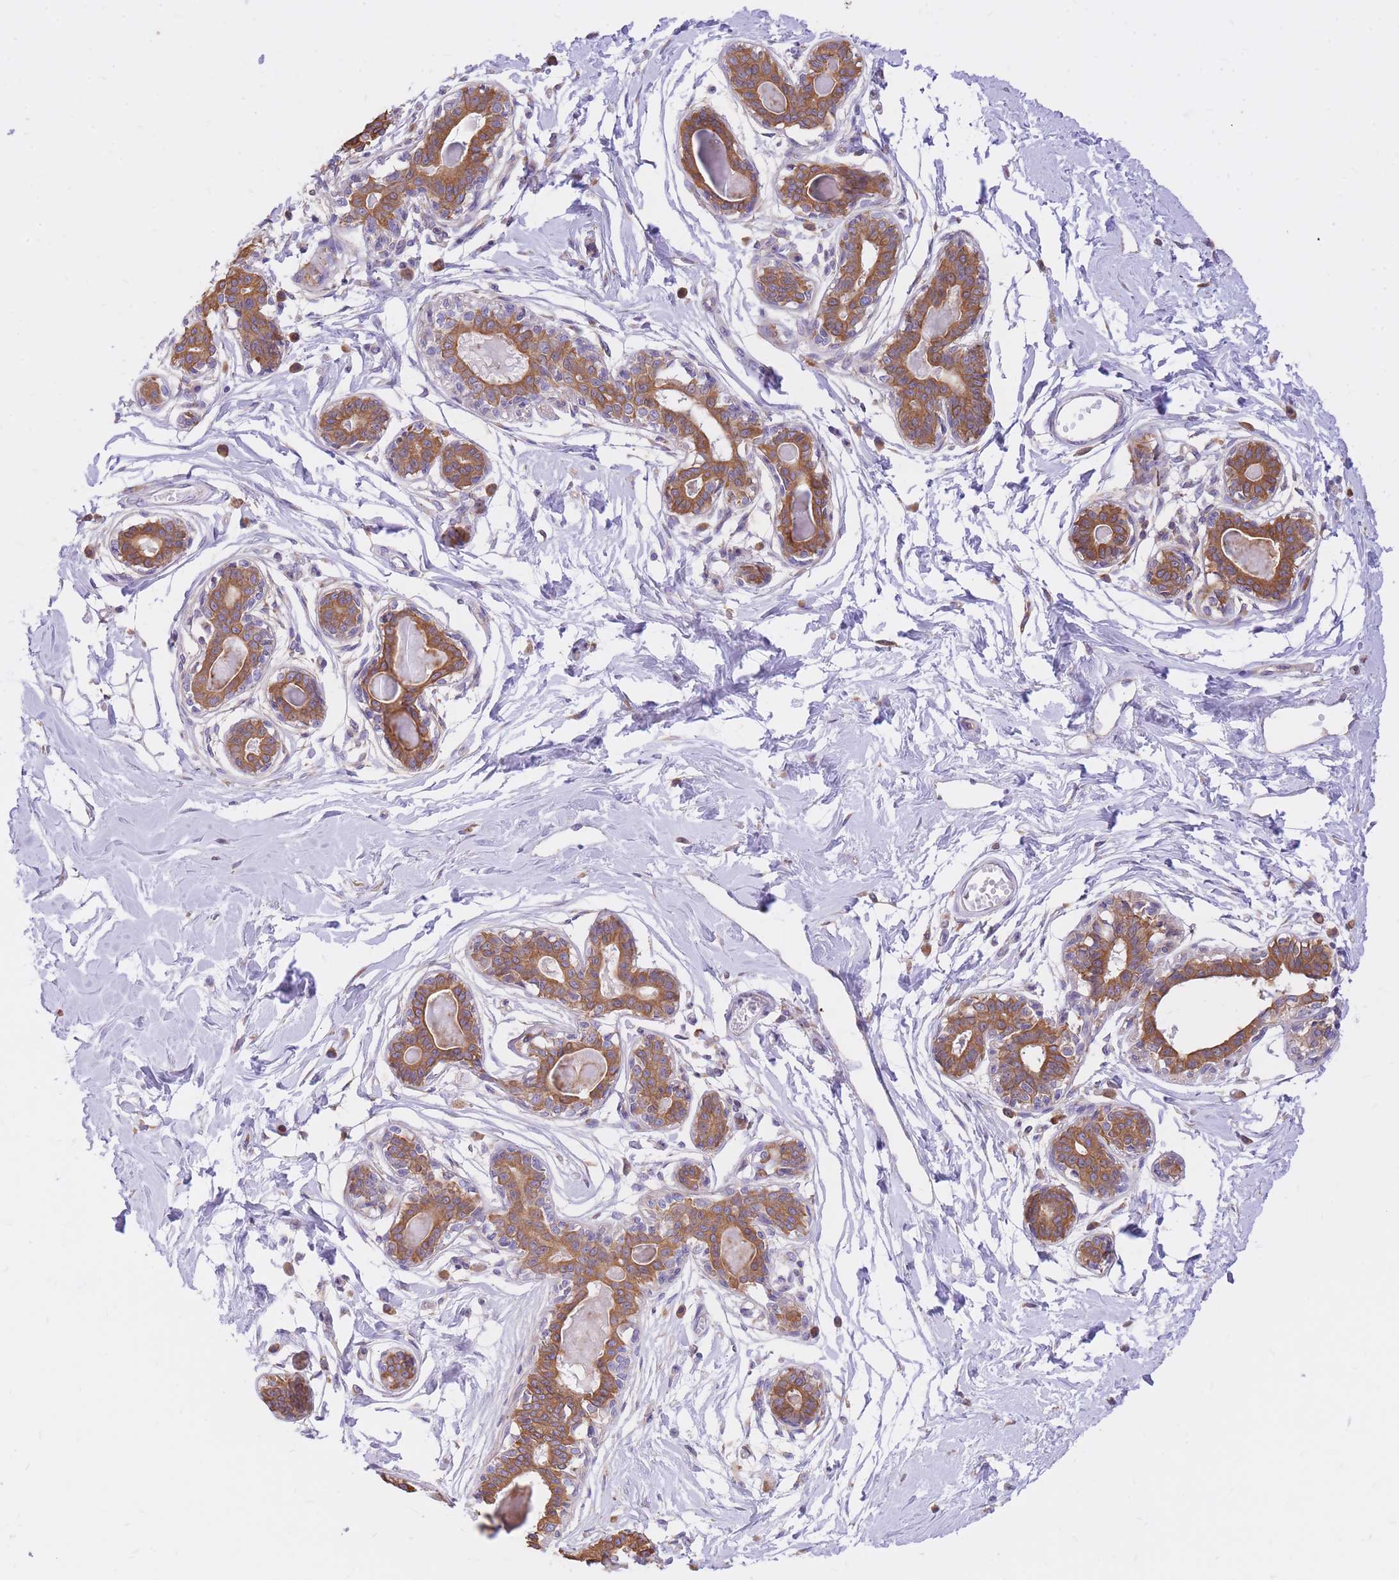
{"staining": {"intensity": "negative", "quantity": "none", "location": "none"}, "tissue": "breast", "cell_type": "Adipocytes", "image_type": "normal", "snomed": [{"axis": "morphology", "description": "Normal tissue, NOS"}, {"axis": "topography", "description": "Breast"}], "caption": "High magnification brightfield microscopy of benign breast stained with DAB (3,3'-diaminobenzidine) (brown) and counterstained with hematoxylin (blue): adipocytes show no significant positivity.", "gene": "GBP7", "patient": {"sex": "female", "age": 45}}